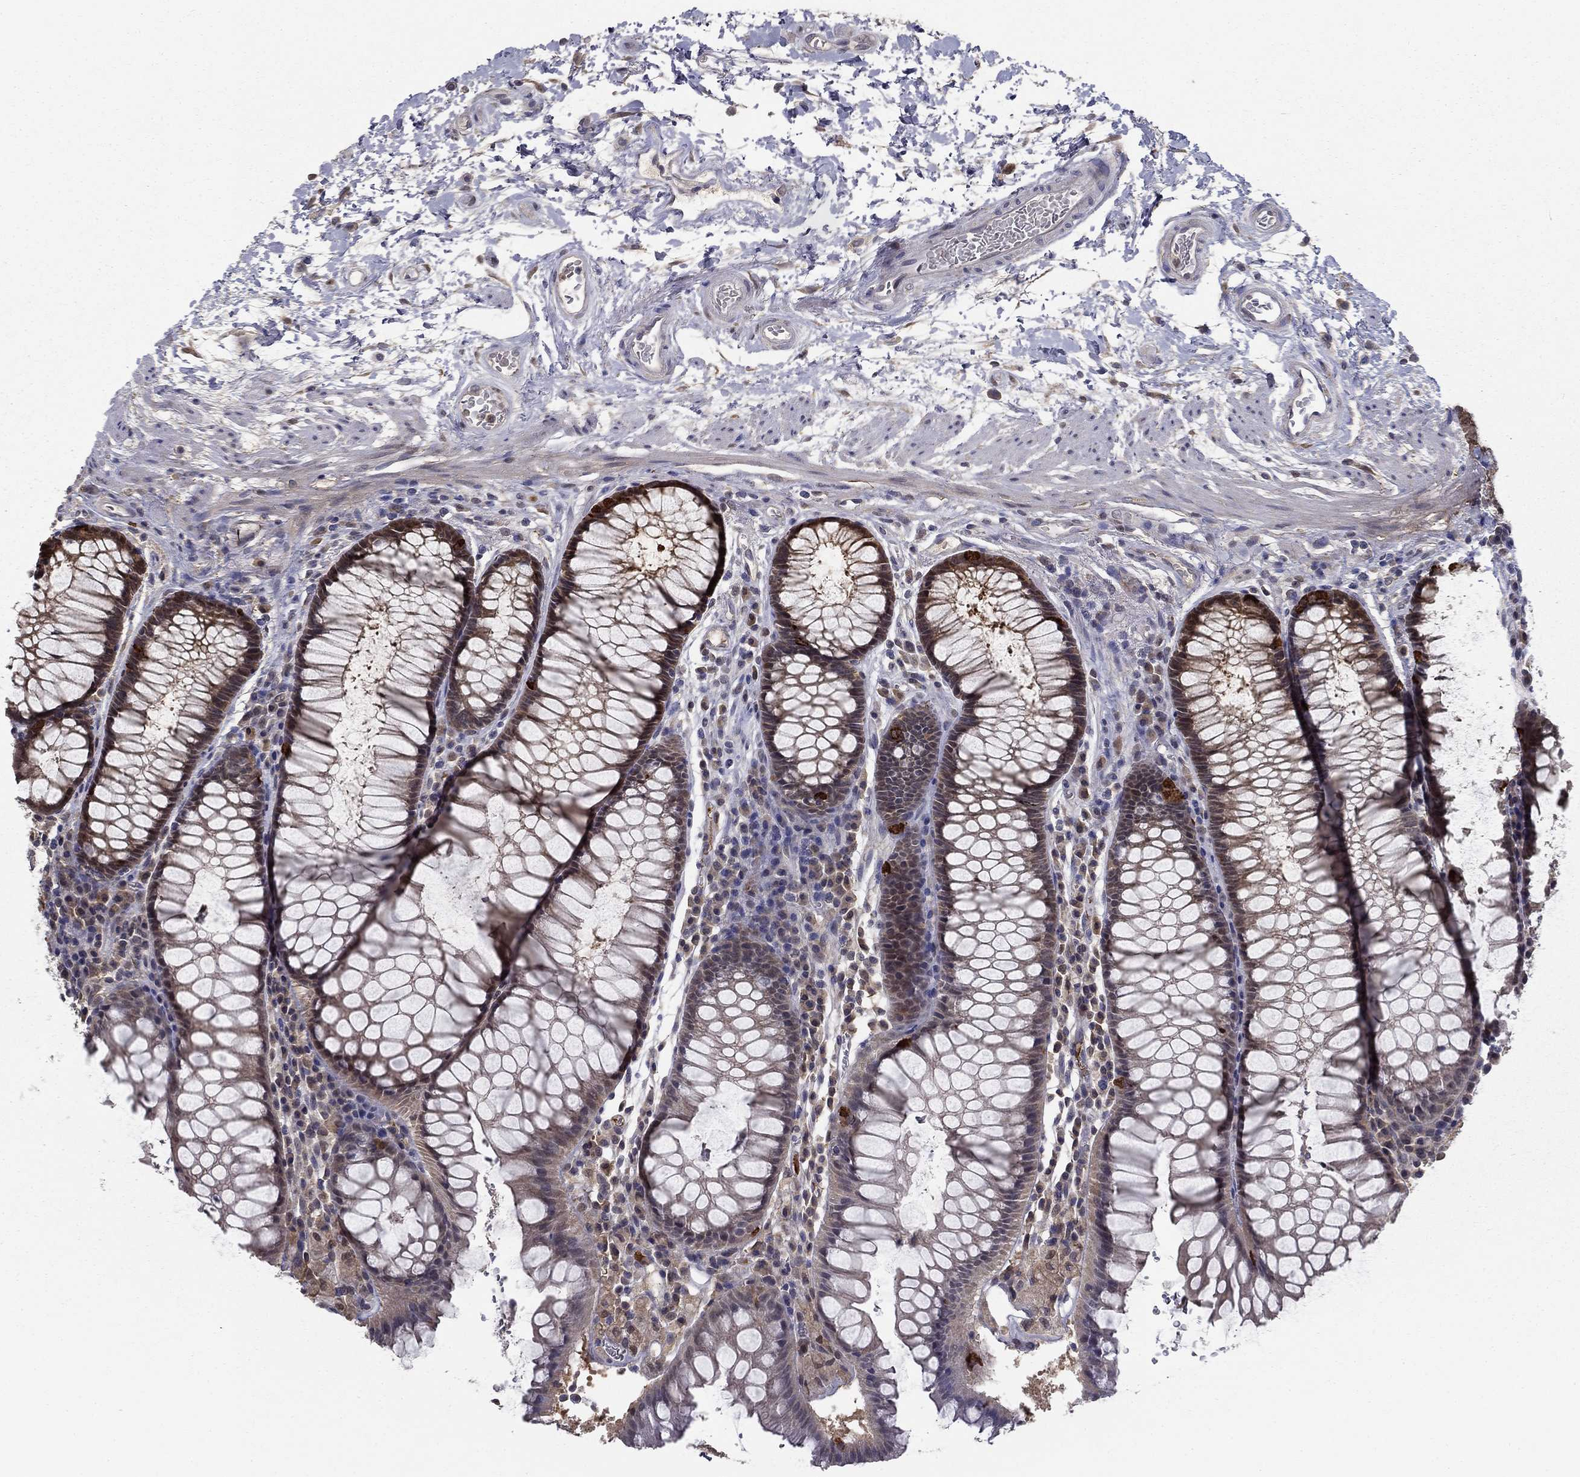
{"staining": {"intensity": "moderate", "quantity": "<25%", "location": "cytoplasmic/membranous"}, "tissue": "rectum", "cell_type": "Glandular cells", "image_type": "normal", "snomed": [{"axis": "morphology", "description": "Normal tissue, NOS"}, {"axis": "topography", "description": "Rectum"}], "caption": "Protein expression analysis of normal human rectum reveals moderate cytoplasmic/membranous staining in about <25% of glandular cells.", "gene": "NIT2", "patient": {"sex": "female", "age": 68}}